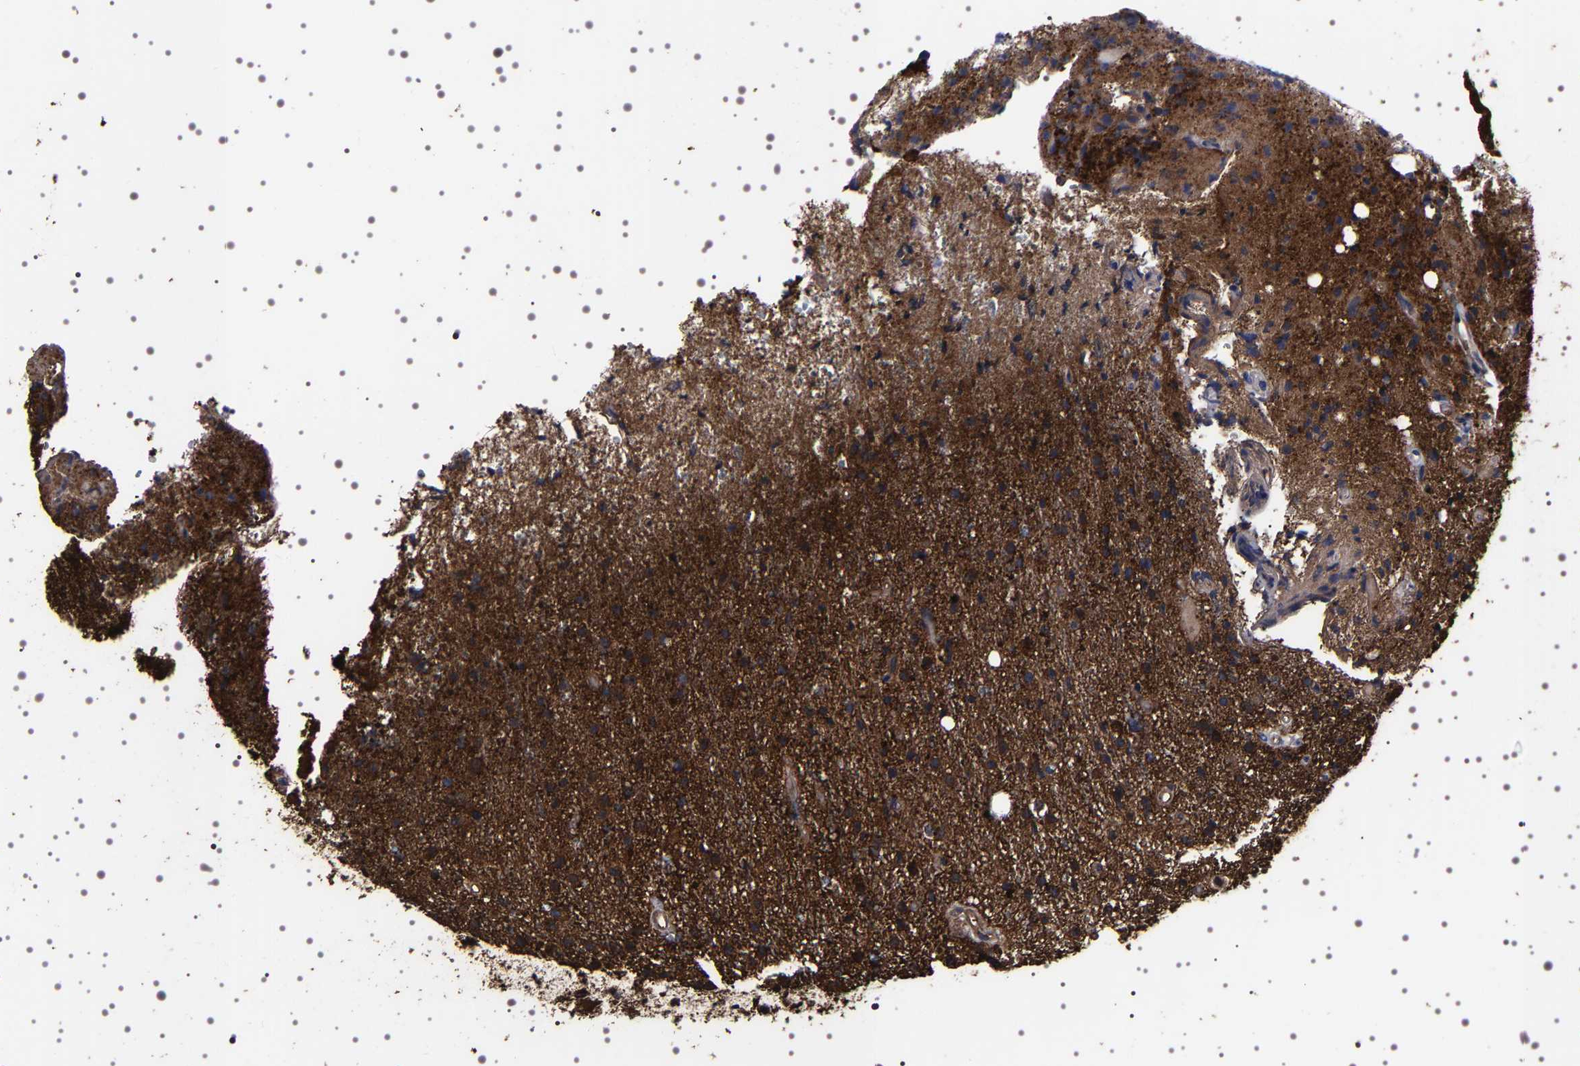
{"staining": {"intensity": "moderate", "quantity": ">75%", "location": "cytoplasmic/membranous"}, "tissue": "glioma", "cell_type": "Tumor cells", "image_type": "cancer", "snomed": [{"axis": "morphology", "description": "Glioma, malignant, High grade"}, {"axis": "topography", "description": "Brain"}], "caption": "High-magnification brightfield microscopy of malignant glioma (high-grade) stained with DAB (3,3'-diaminobenzidine) (brown) and counterstained with hematoxylin (blue). tumor cells exhibit moderate cytoplasmic/membranous staining is identified in approximately>75% of cells.", "gene": "WDR1", "patient": {"sex": "male", "age": 47}}